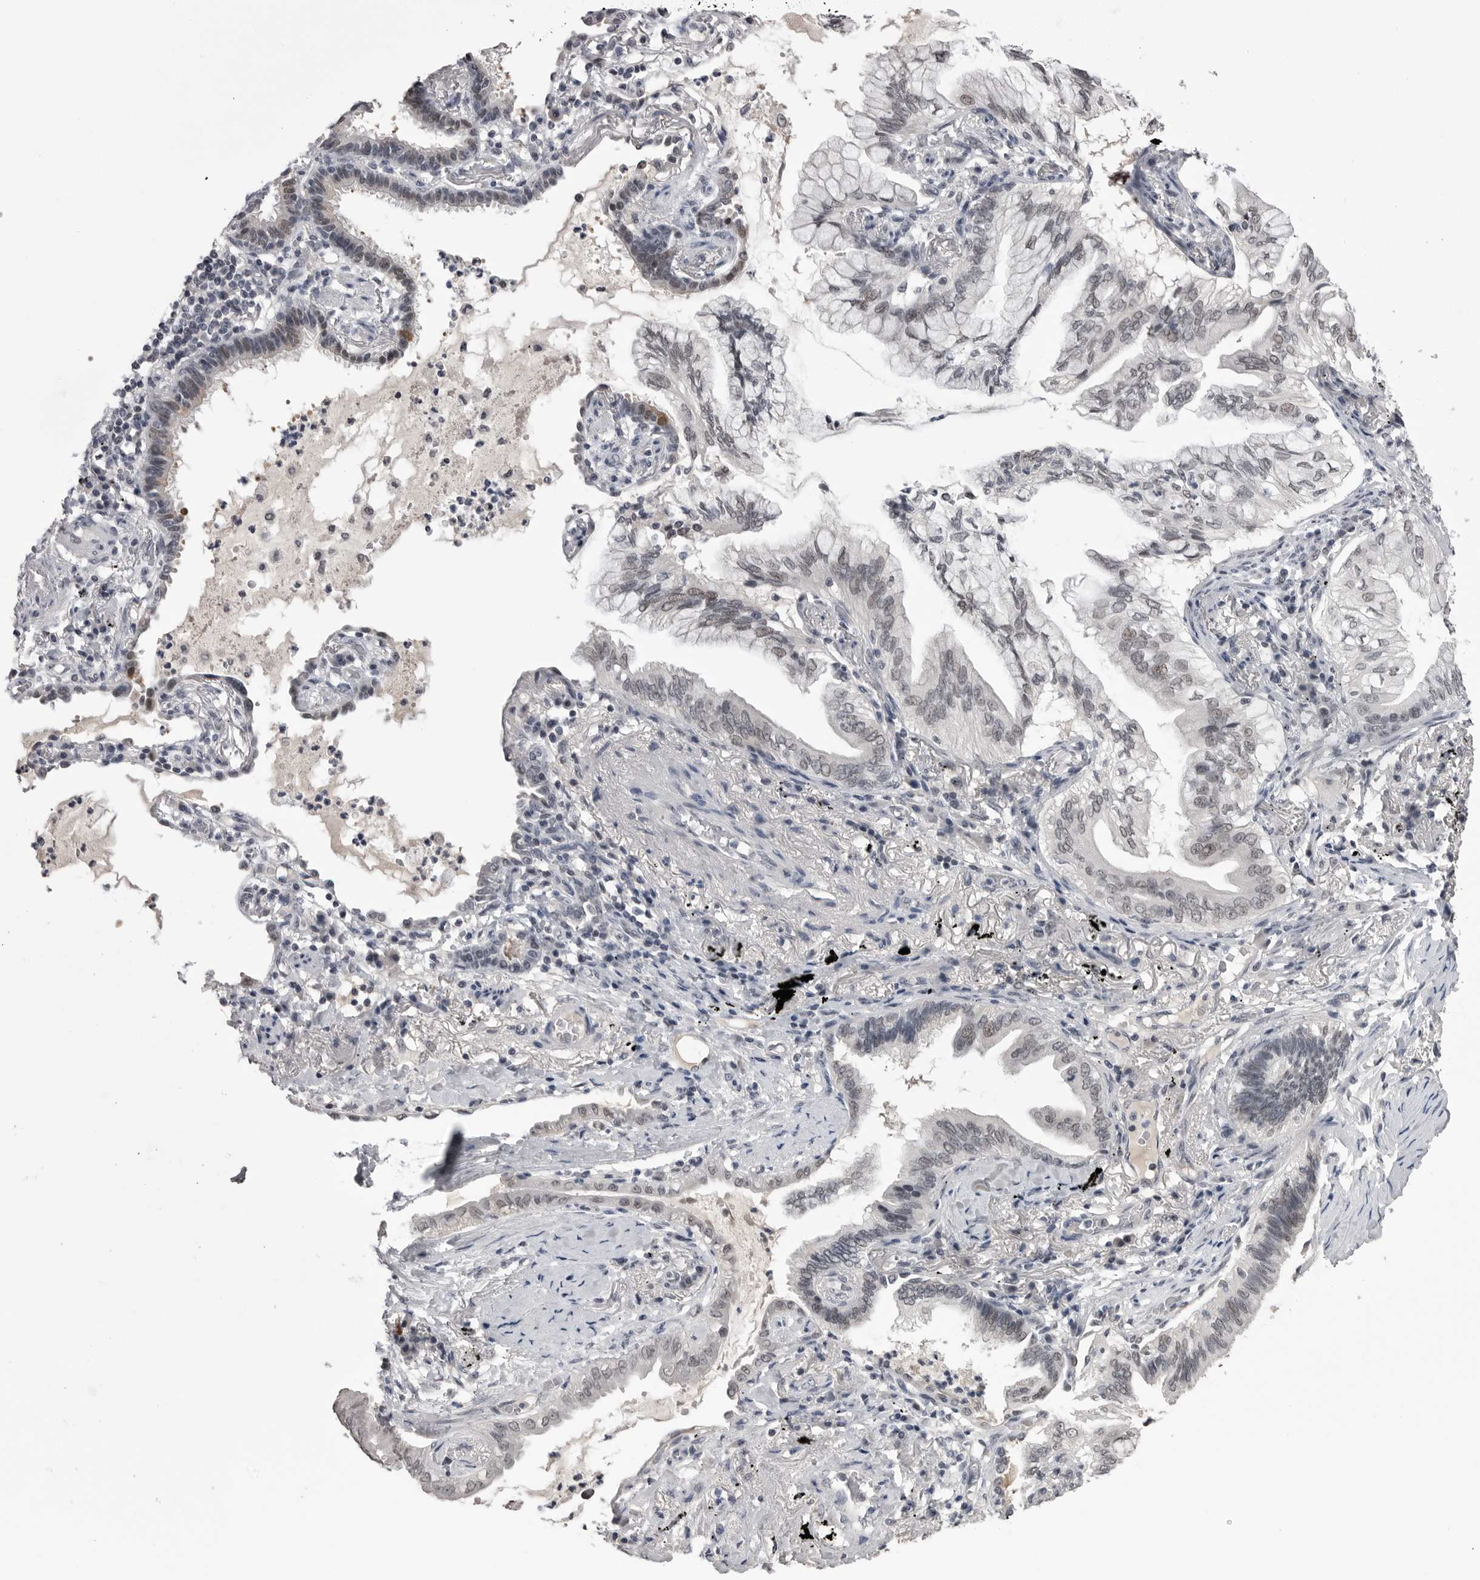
{"staining": {"intensity": "weak", "quantity": ">75%", "location": "nuclear"}, "tissue": "lung cancer", "cell_type": "Tumor cells", "image_type": "cancer", "snomed": [{"axis": "morphology", "description": "Adenocarcinoma, NOS"}, {"axis": "topography", "description": "Lung"}], "caption": "This is an image of immunohistochemistry (IHC) staining of lung cancer (adenocarcinoma), which shows weak staining in the nuclear of tumor cells.", "gene": "DLG2", "patient": {"sex": "female", "age": 70}}